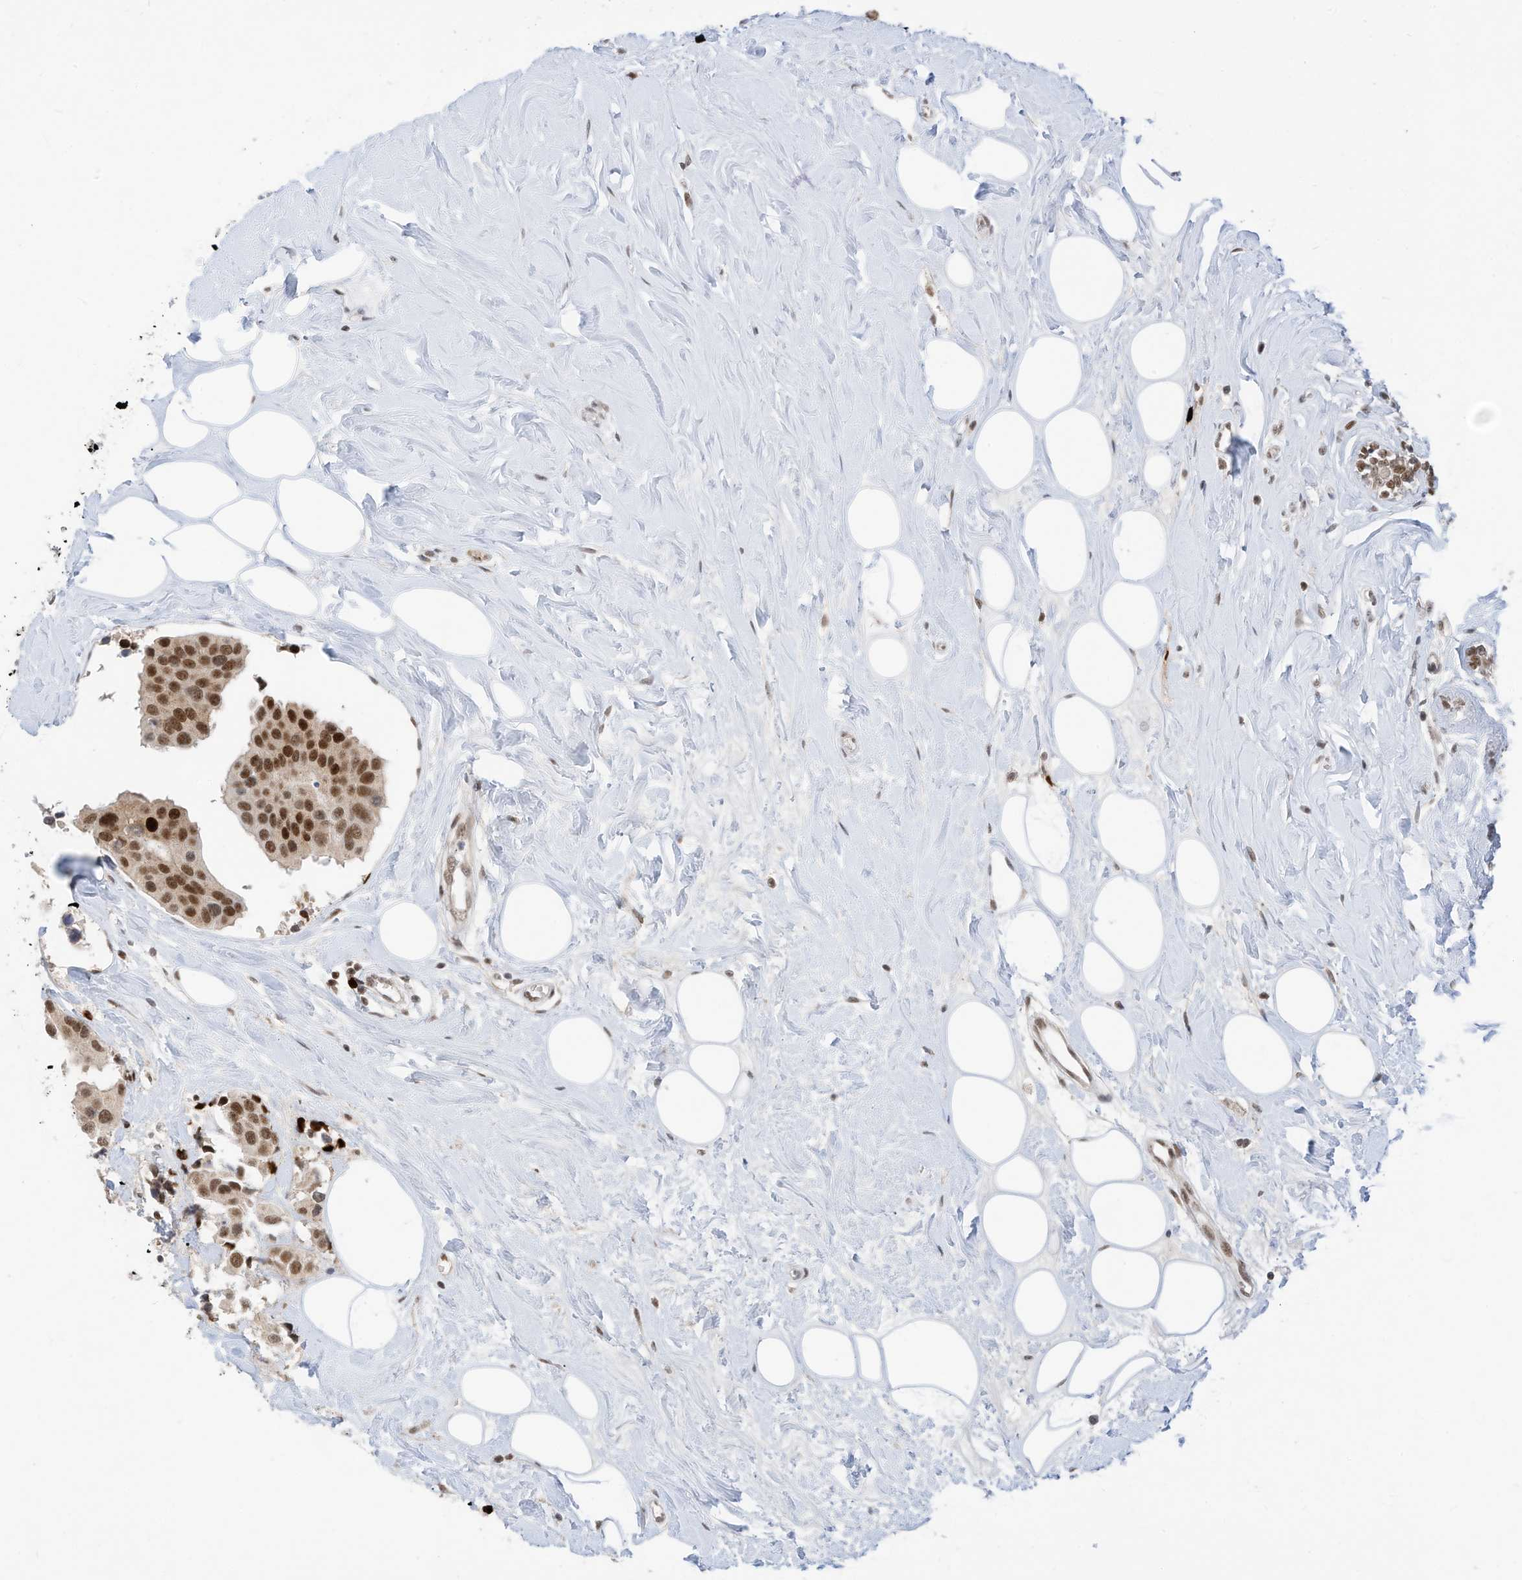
{"staining": {"intensity": "moderate", "quantity": ">75%", "location": "nuclear"}, "tissue": "breast cancer", "cell_type": "Tumor cells", "image_type": "cancer", "snomed": [{"axis": "morphology", "description": "Normal tissue, NOS"}, {"axis": "morphology", "description": "Duct carcinoma"}, {"axis": "topography", "description": "Breast"}], "caption": "Protein positivity by IHC demonstrates moderate nuclear positivity in approximately >75% of tumor cells in invasive ductal carcinoma (breast).", "gene": "OGT", "patient": {"sex": "female", "age": 39}}